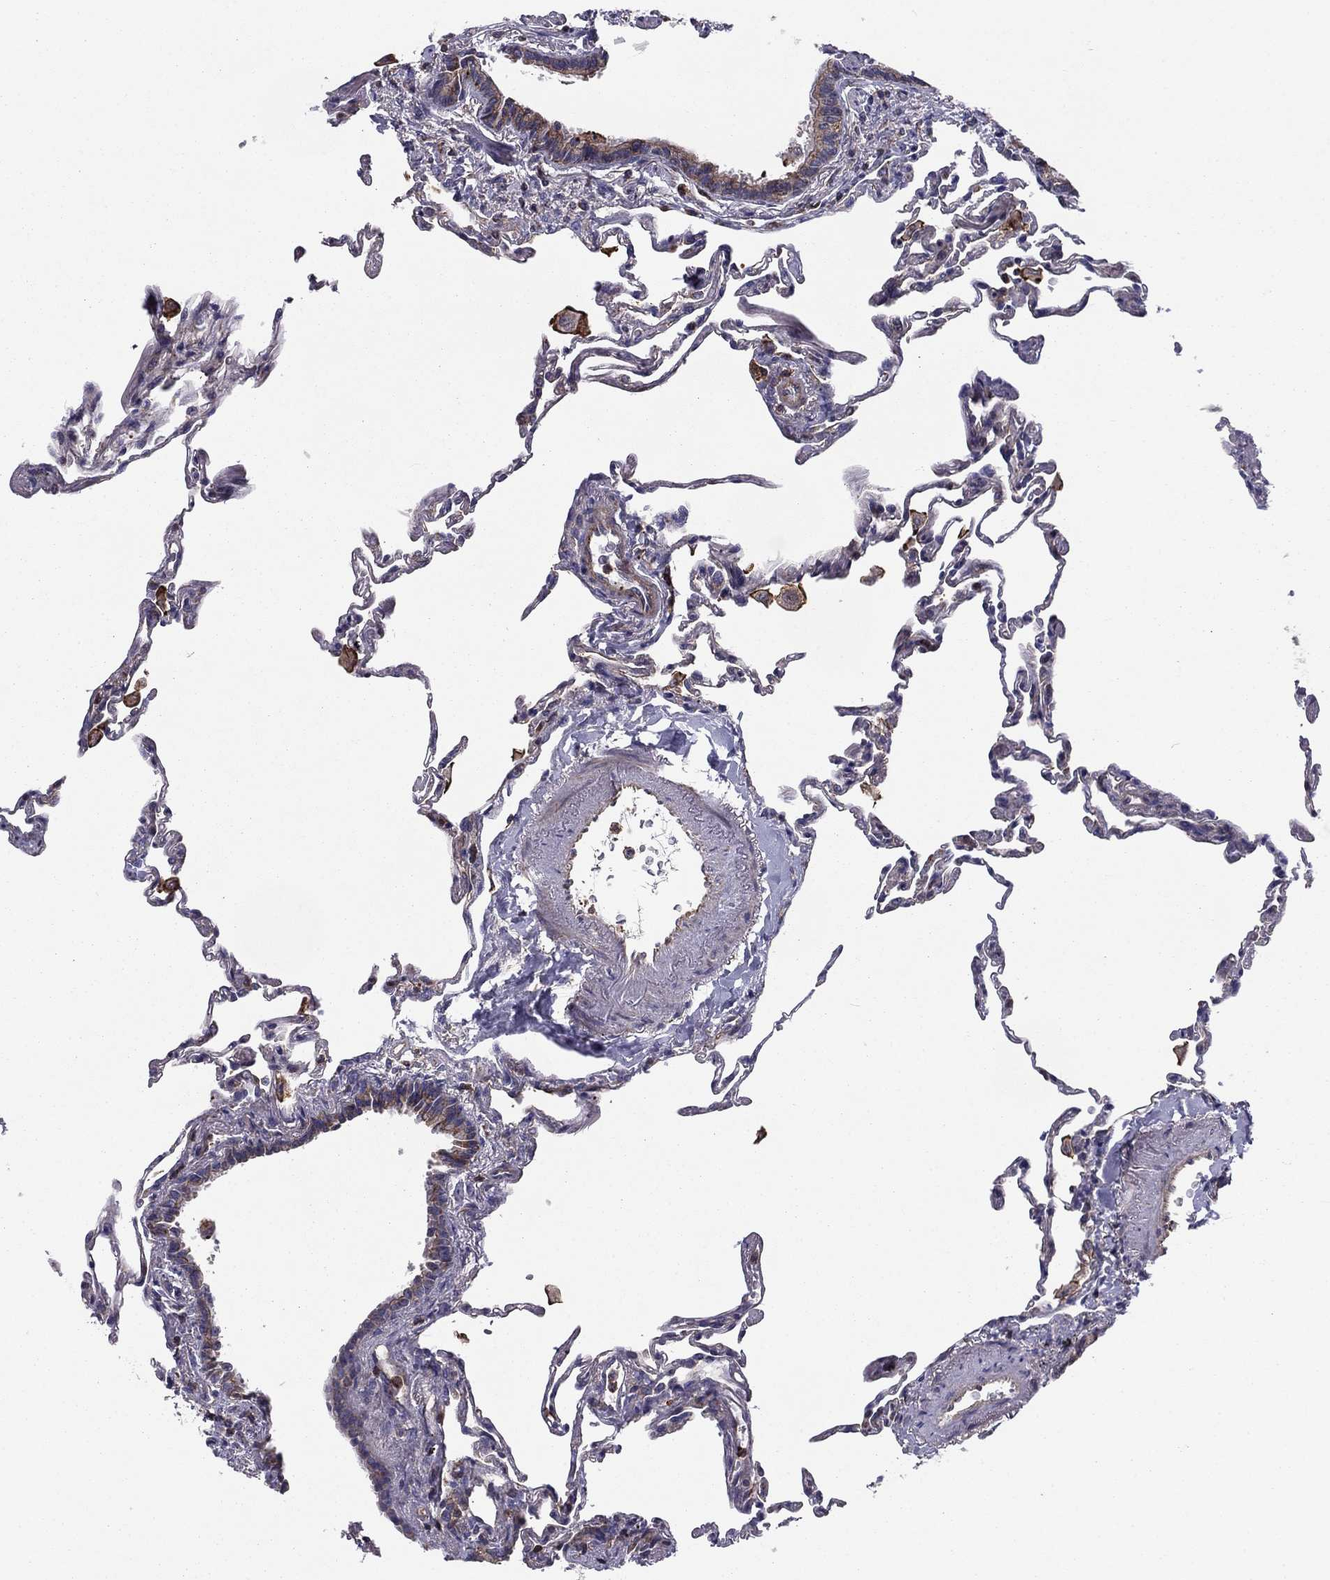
{"staining": {"intensity": "moderate", "quantity": "<25%", "location": "cytoplasmic/membranous"}, "tissue": "lung", "cell_type": "Alveolar cells", "image_type": "normal", "snomed": [{"axis": "morphology", "description": "Normal tissue, NOS"}, {"axis": "topography", "description": "Lung"}], "caption": "This is a photomicrograph of IHC staining of unremarkable lung, which shows moderate expression in the cytoplasmic/membranous of alveolar cells.", "gene": "ALG6", "patient": {"sex": "female", "age": 57}}